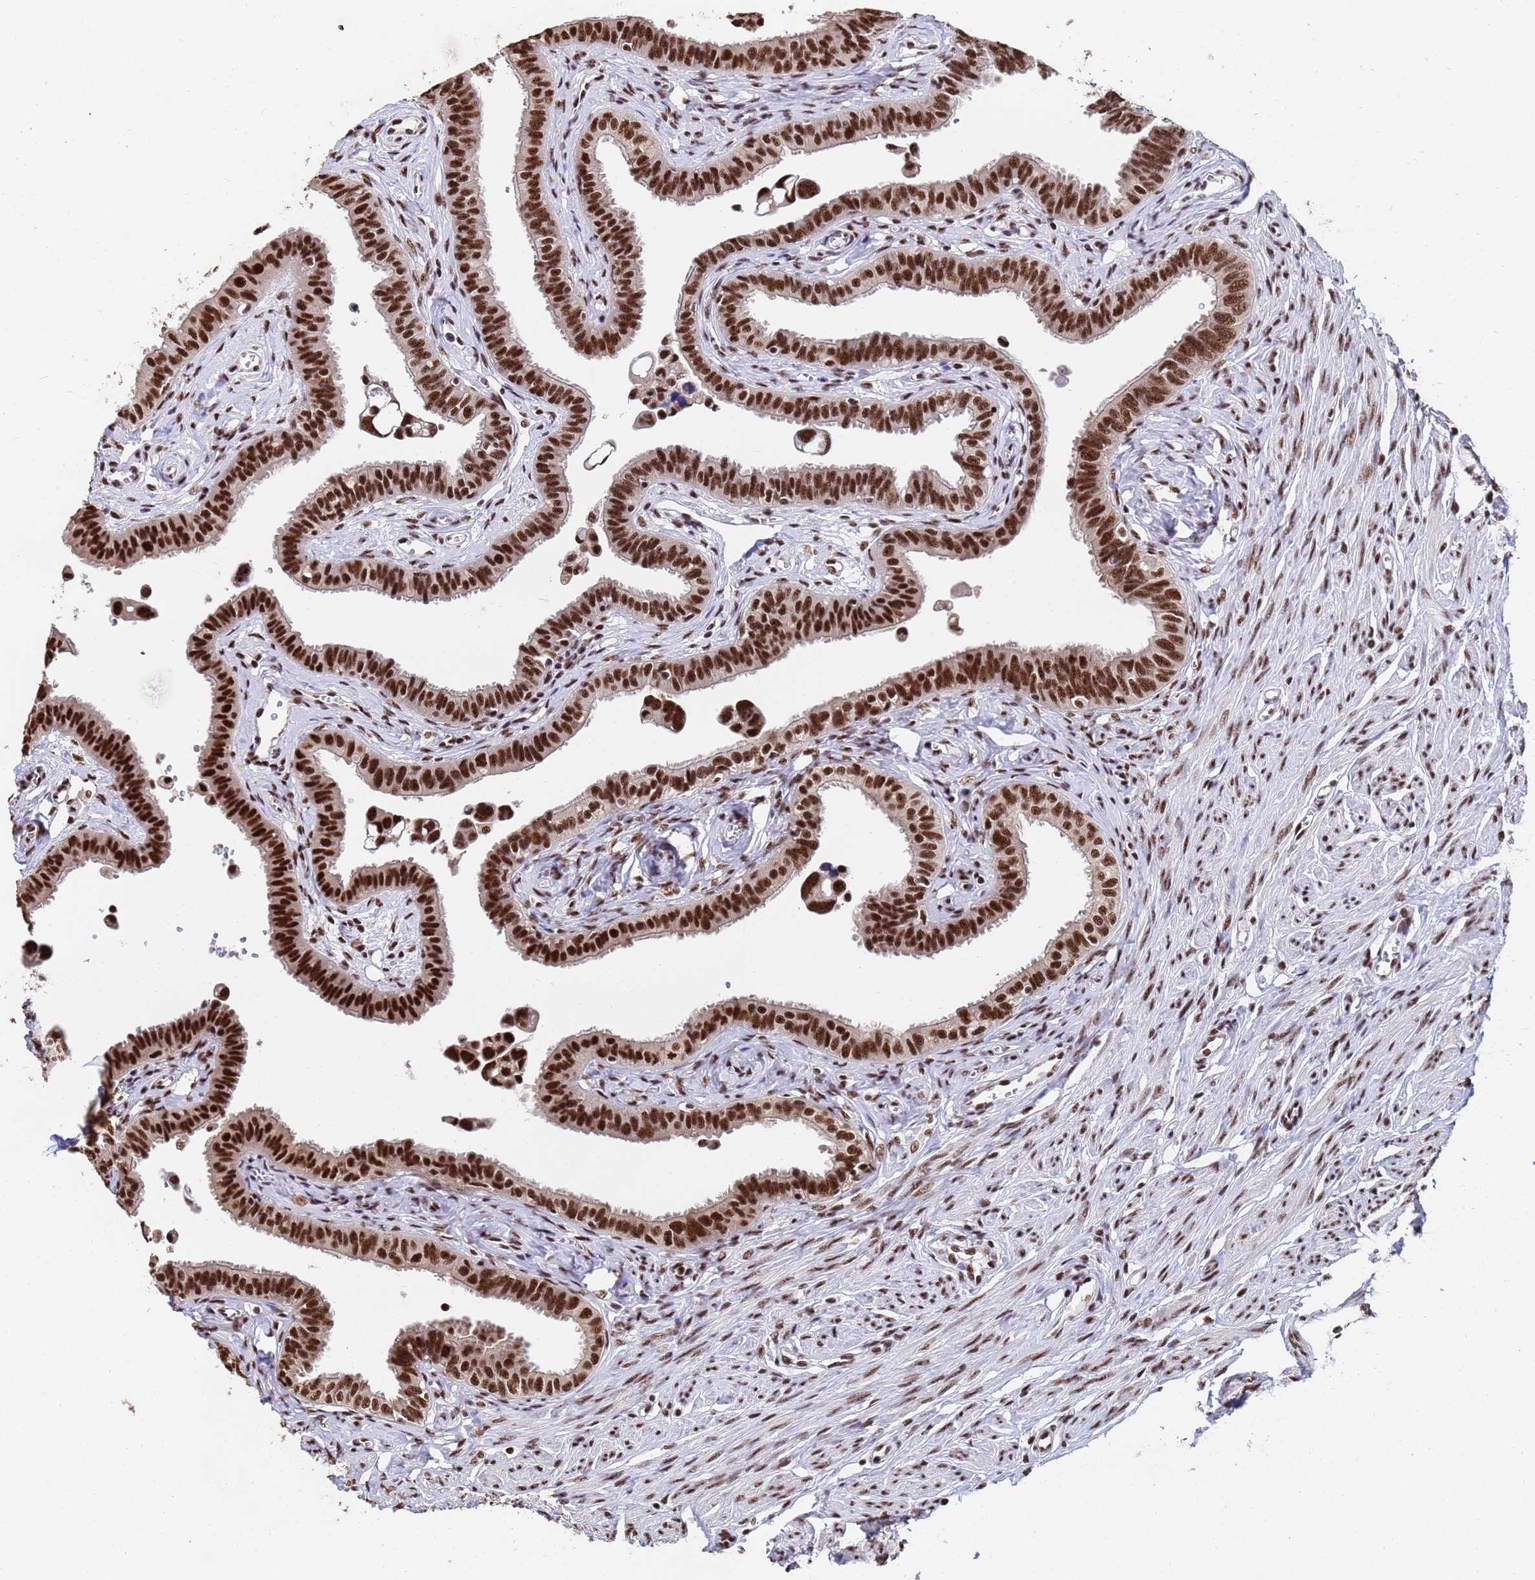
{"staining": {"intensity": "strong", "quantity": ">75%", "location": "nuclear"}, "tissue": "fallopian tube", "cell_type": "Glandular cells", "image_type": "normal", "snomed": [{"axis": "morphology", "description": "Normal tissue, NOS"}, {"axis": "morphology", "description": "Carcinoma, NOS"}, {"axis": "topography", "description": "Fallopian tube"}, {"axis": "topography", "description": "Ovary"}], "caption": "An immunohistochemistry (IHC) photomicrograph of unremarkable tissue is shown. Protein staining in brown labels strong nuclear positivity in fallopian tube within glandular cells.", "gene": "SF3B2", "patient": {"sex": "female", "age": 59}}